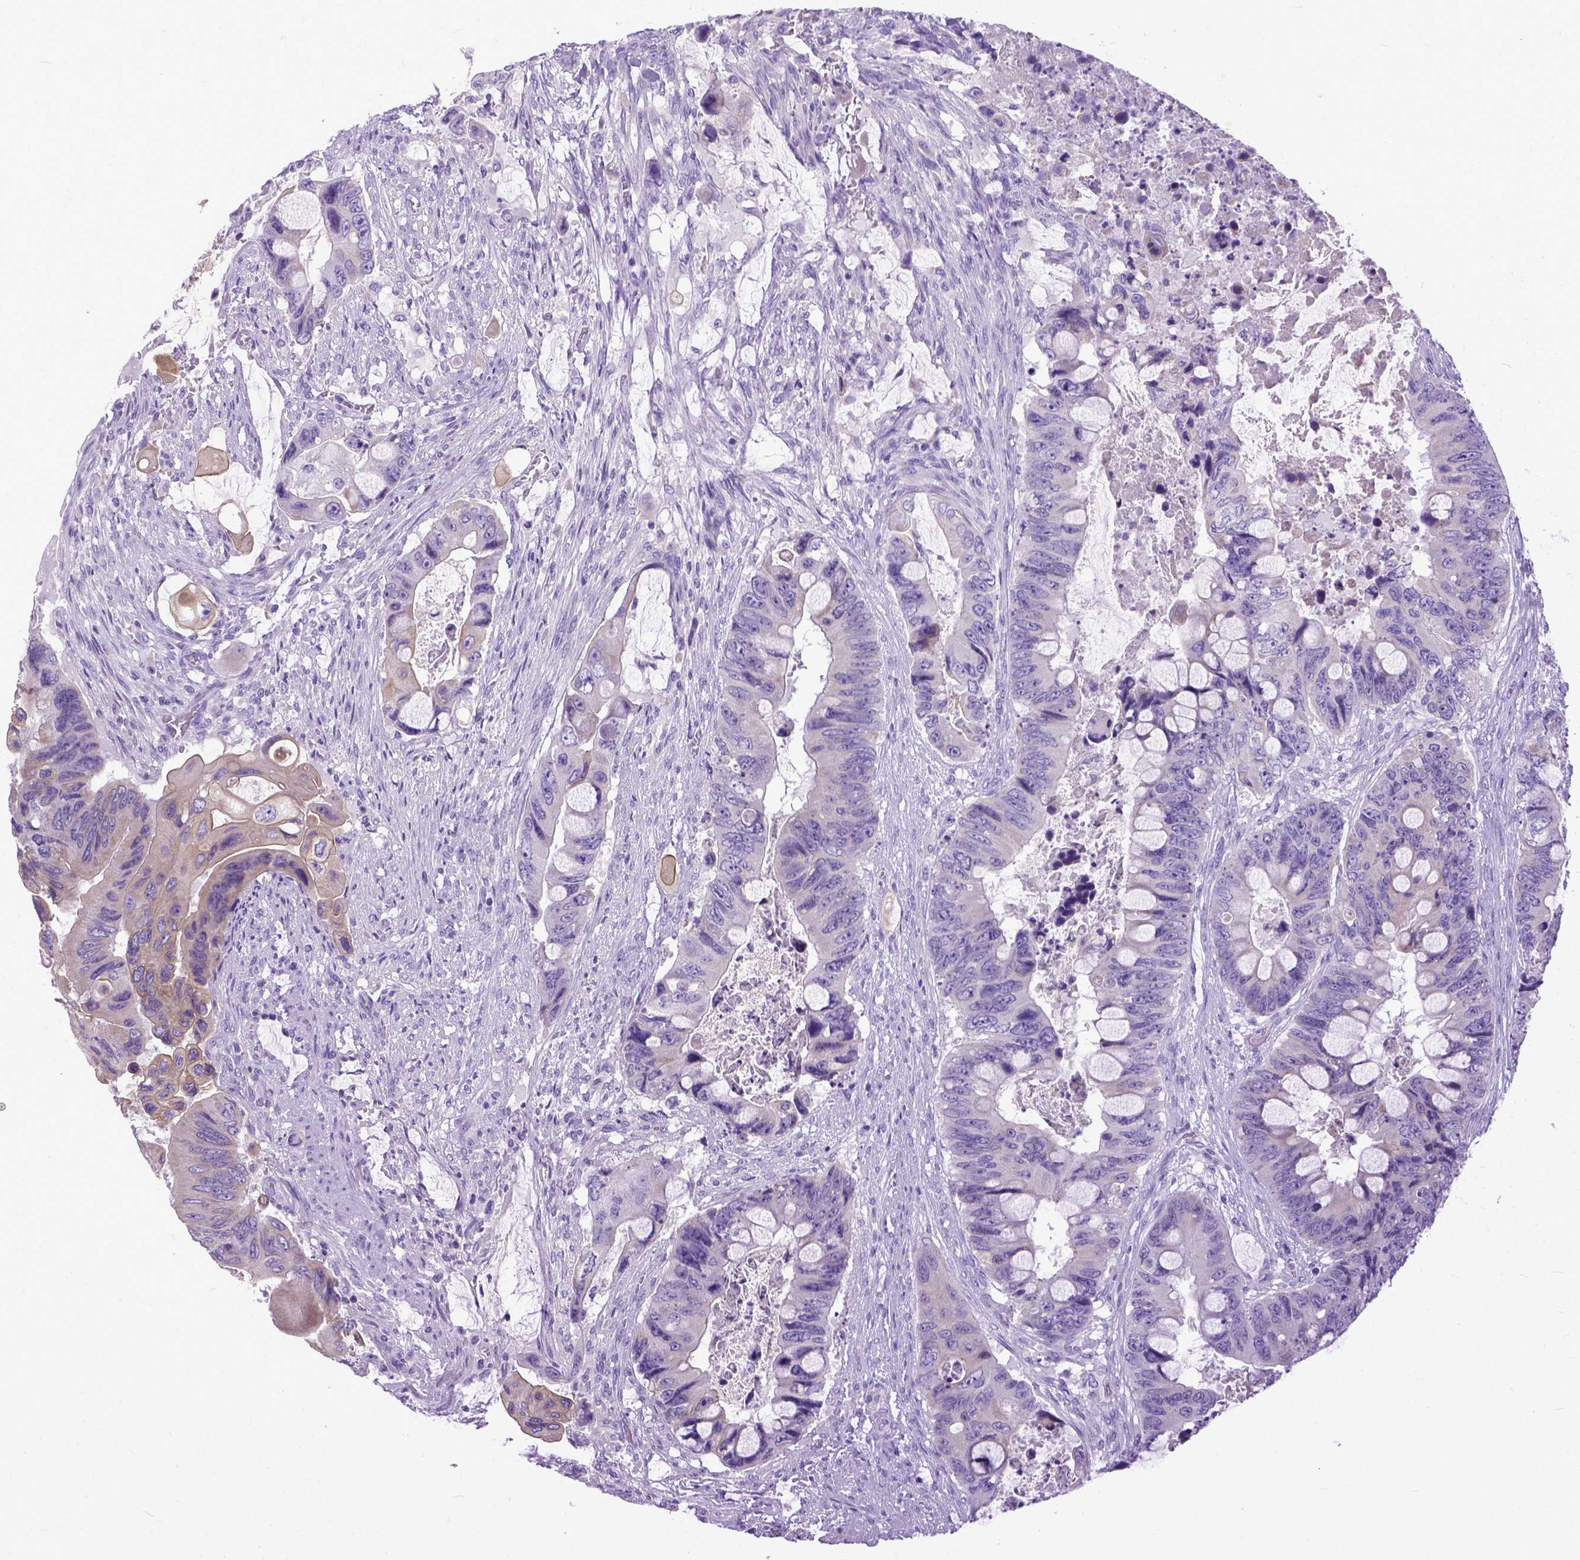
{"staining": {"intensity": "negative", "quantity": "none", "location": "none"}, "tissue": "colorectal cancer", "cell_type": "Tumor cells", "image_type": "cancer", "snomed": [{"axis": "morphology", "description": "Adenocarcinoma, NOS"}, {"axis": "topography", "description": "Rectum"}], "caption": "Tumor cells are negative for brown protein staining in adenocarcinoma (colorectal). (DAB (3,3'-diaminobenzidine) immunohistochemistry (IHC) visualized using brightfield microscopy, high magnification).", "gene": "PPL", "patient": {"sex": "male", "age": 63}}